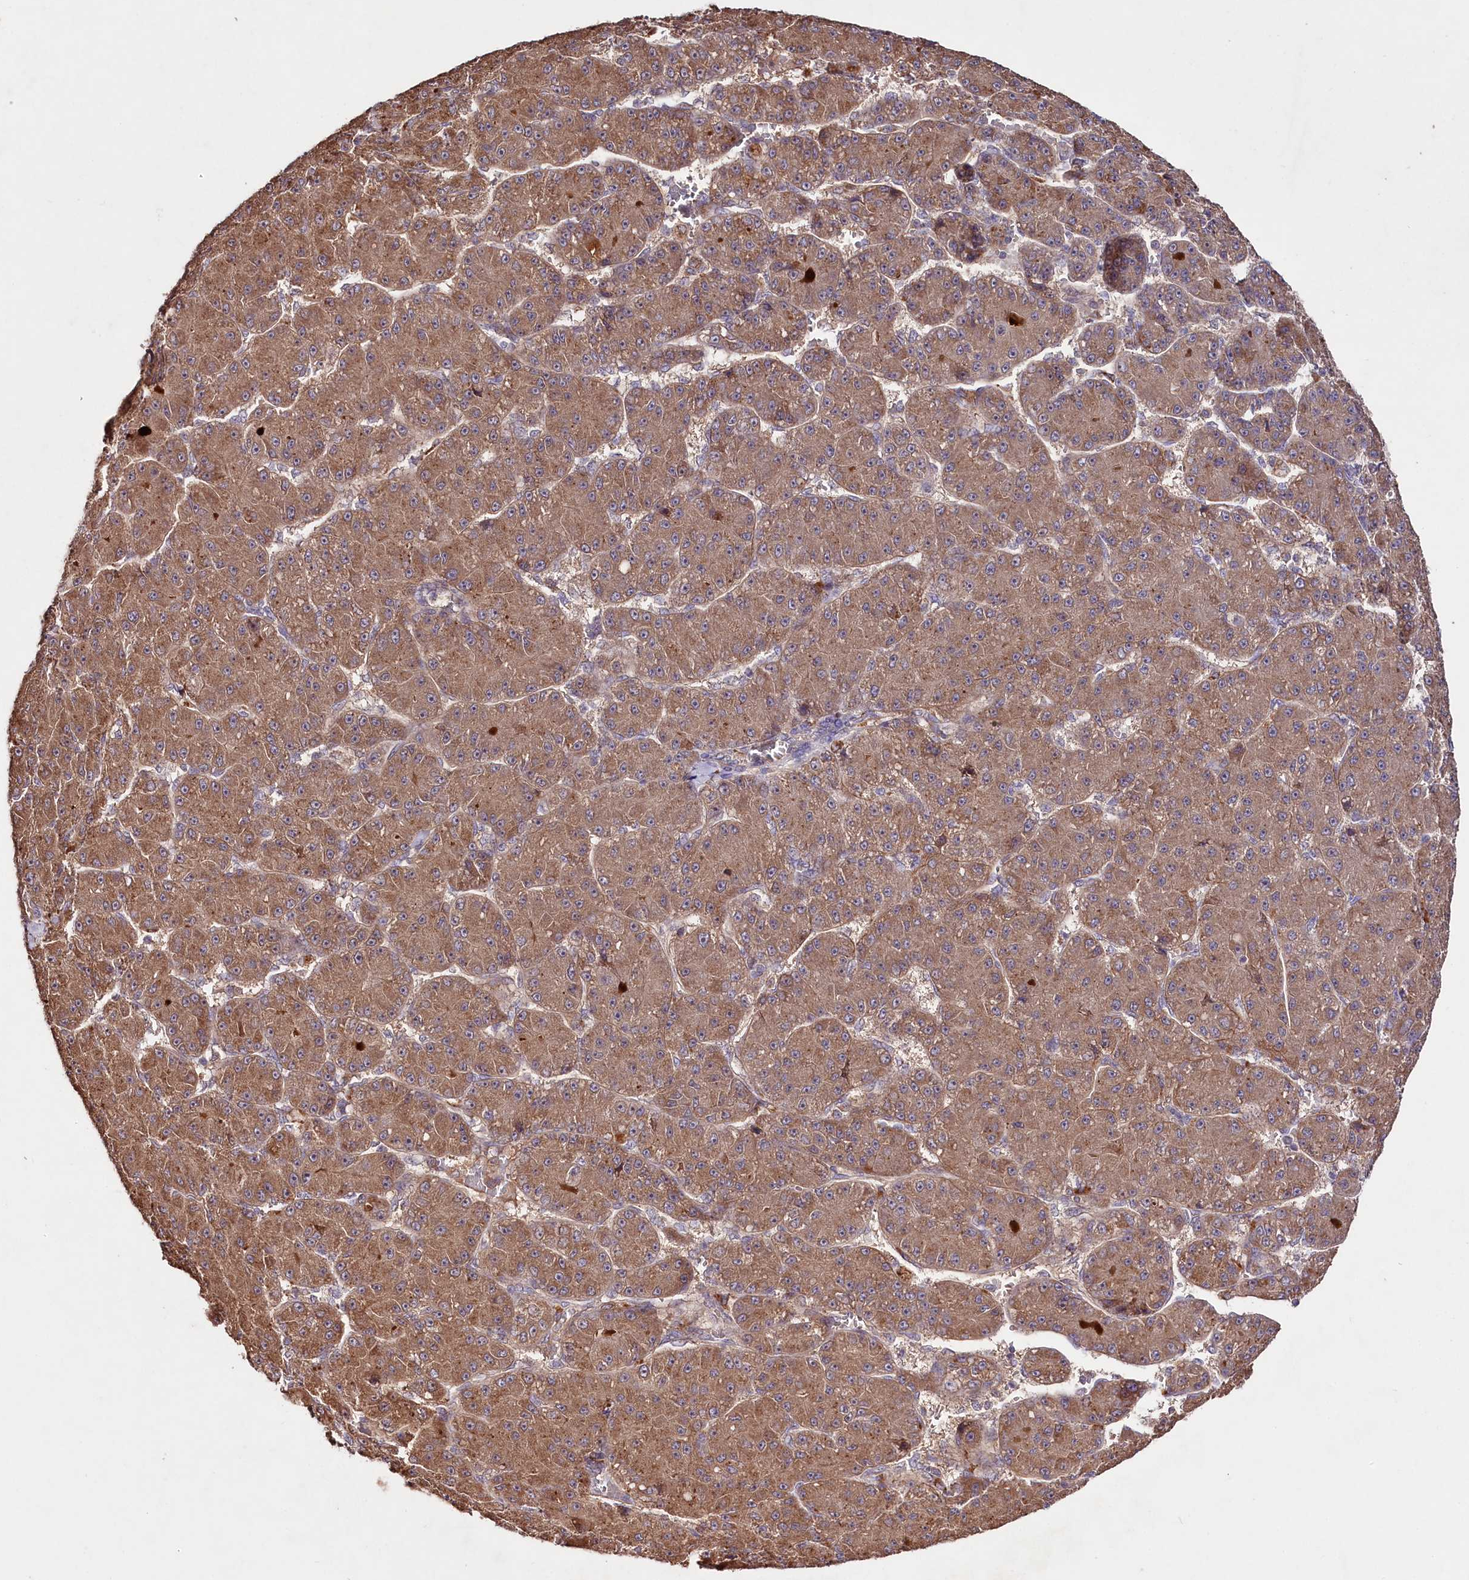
{"staining": {"intensity": "moderate", "quantity": ">75%", "location": "cytoplasmic/membranous"}, "tissue": "liver cancer", "cell_type": "Tumor cells", "image_type": "cancer", "snomed": [{"axis": "morphology", "description": "Carcinoma, Hepatocellular, NOS"}, {"axis": "topography", "description": "Liver"}], "caption": "This histopathology image exhibits IHC staining of human liver hepatocellular carcinoma, with medium moderate cytoplasmic/membranous staining in about >75% of tumor cells.", "gene": "TNPO3", "patient": {"sex": "male", "age": 67}}